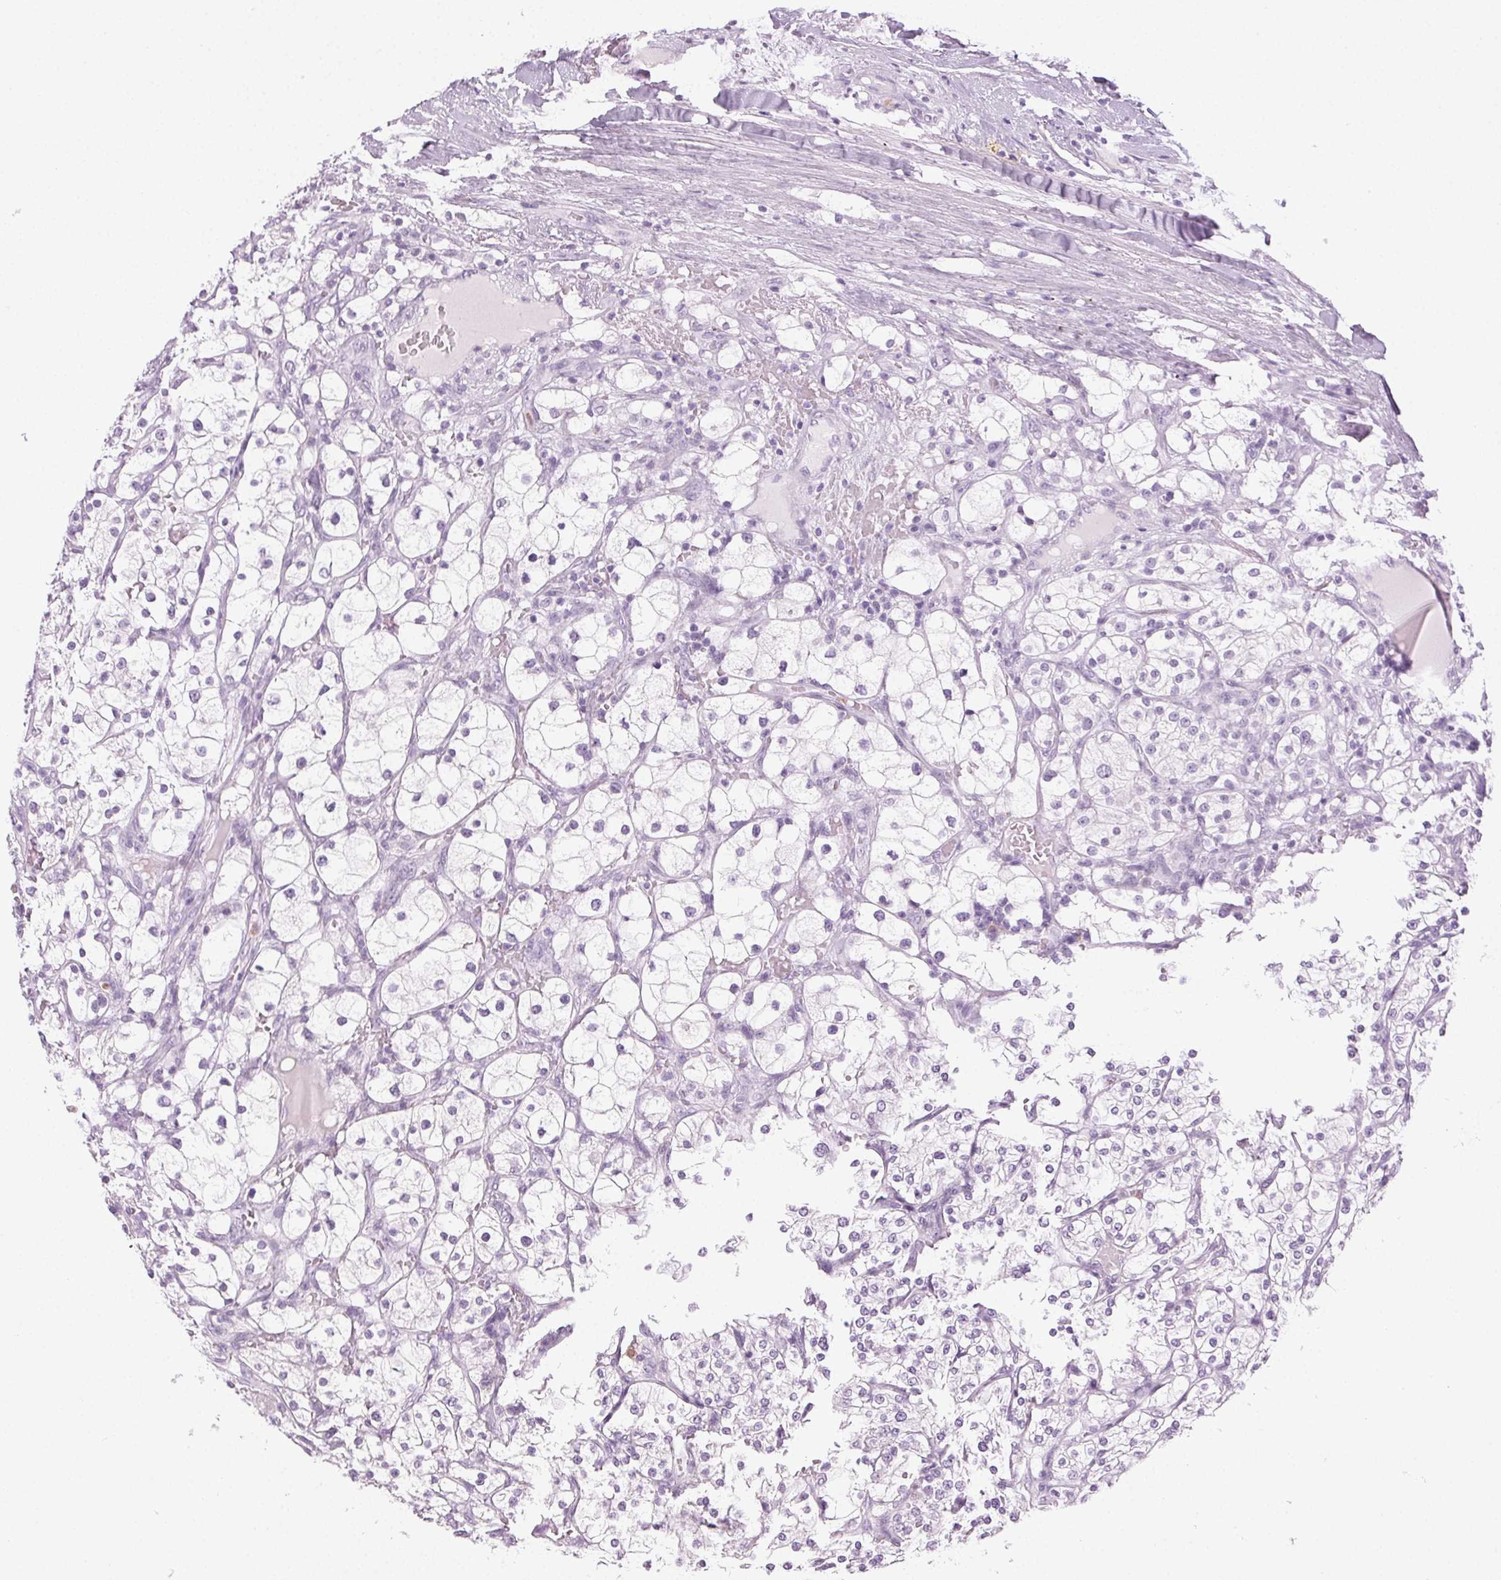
{"staining": {"intensity": "negative", "quantity": "none", "location": "none"}, "tissue": "renal cancer", "cell_type": "Tumor cells", "image_type": "cancer", "snomed": [{"axis": "morphology", "description": "Adenocarcinoma, NOS"}, {"axis": "topography", "description": "Kidney"}], "caption": "DAB immunohistochemical staining of human renal cancer (adenocarcinoma) shows no significant positivity in tumor cells.", "gene": "MPO", "patient": {"sex": "male", "age": 80}}